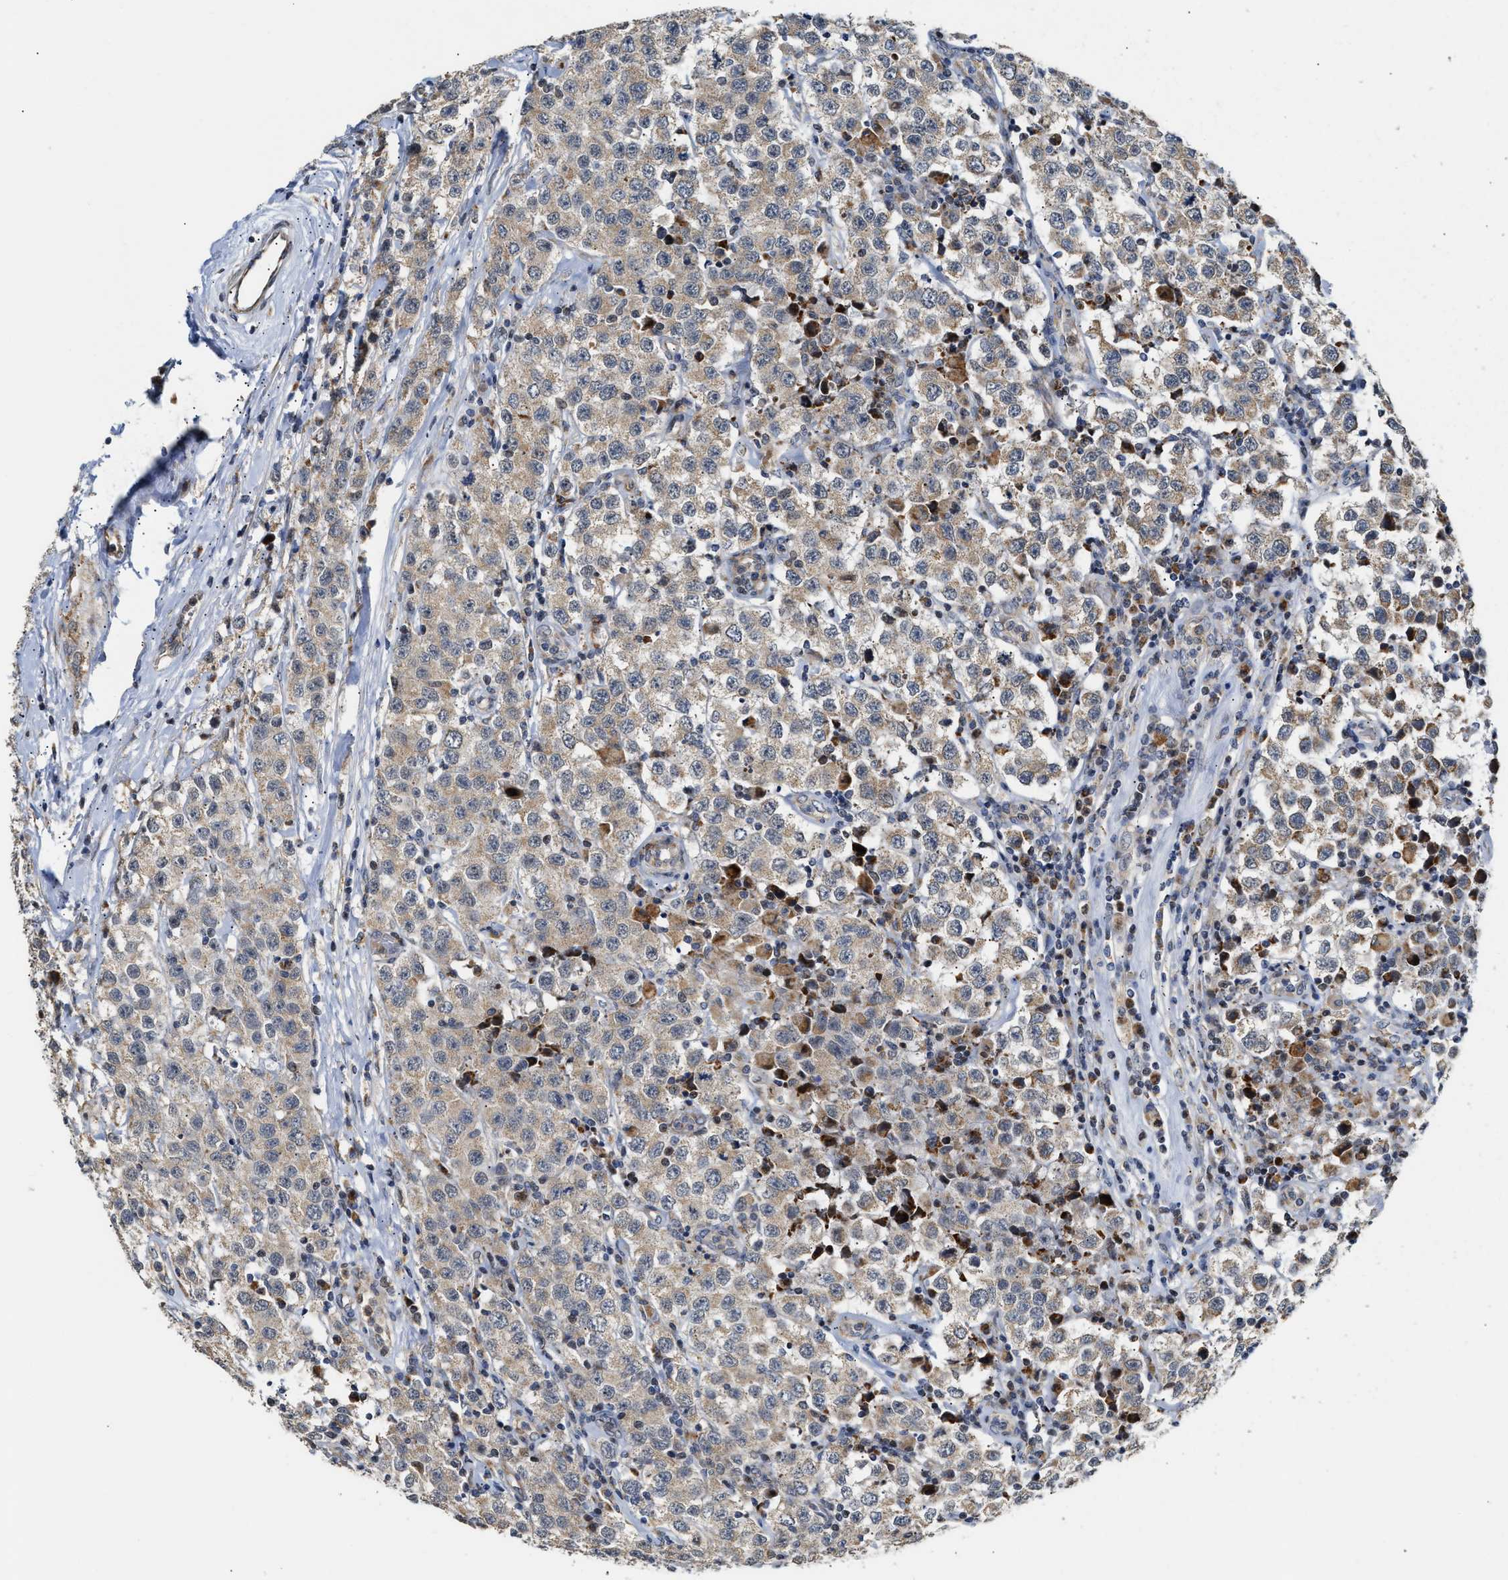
{"staining": {"intensity": "weak", "quantity": ">75%", "location": "cytoplasmic/membranous"}, "tissue": "testis cancer", "cell_type": "Tumor cells", "image_type": "cancer", "snomed": [{"axis": "morphology", "description": "Seminoma, NOS"}, {"axis": "topography", "description": "Testis"}], "caption": "Immunohistochemical staining of seminoma (testis) shows weak cytoplasmic/membranous protein staining in about >75% of tumor cells.", "gene": "DEPTOR", "patient": {"sex": "male", "age": 52}}